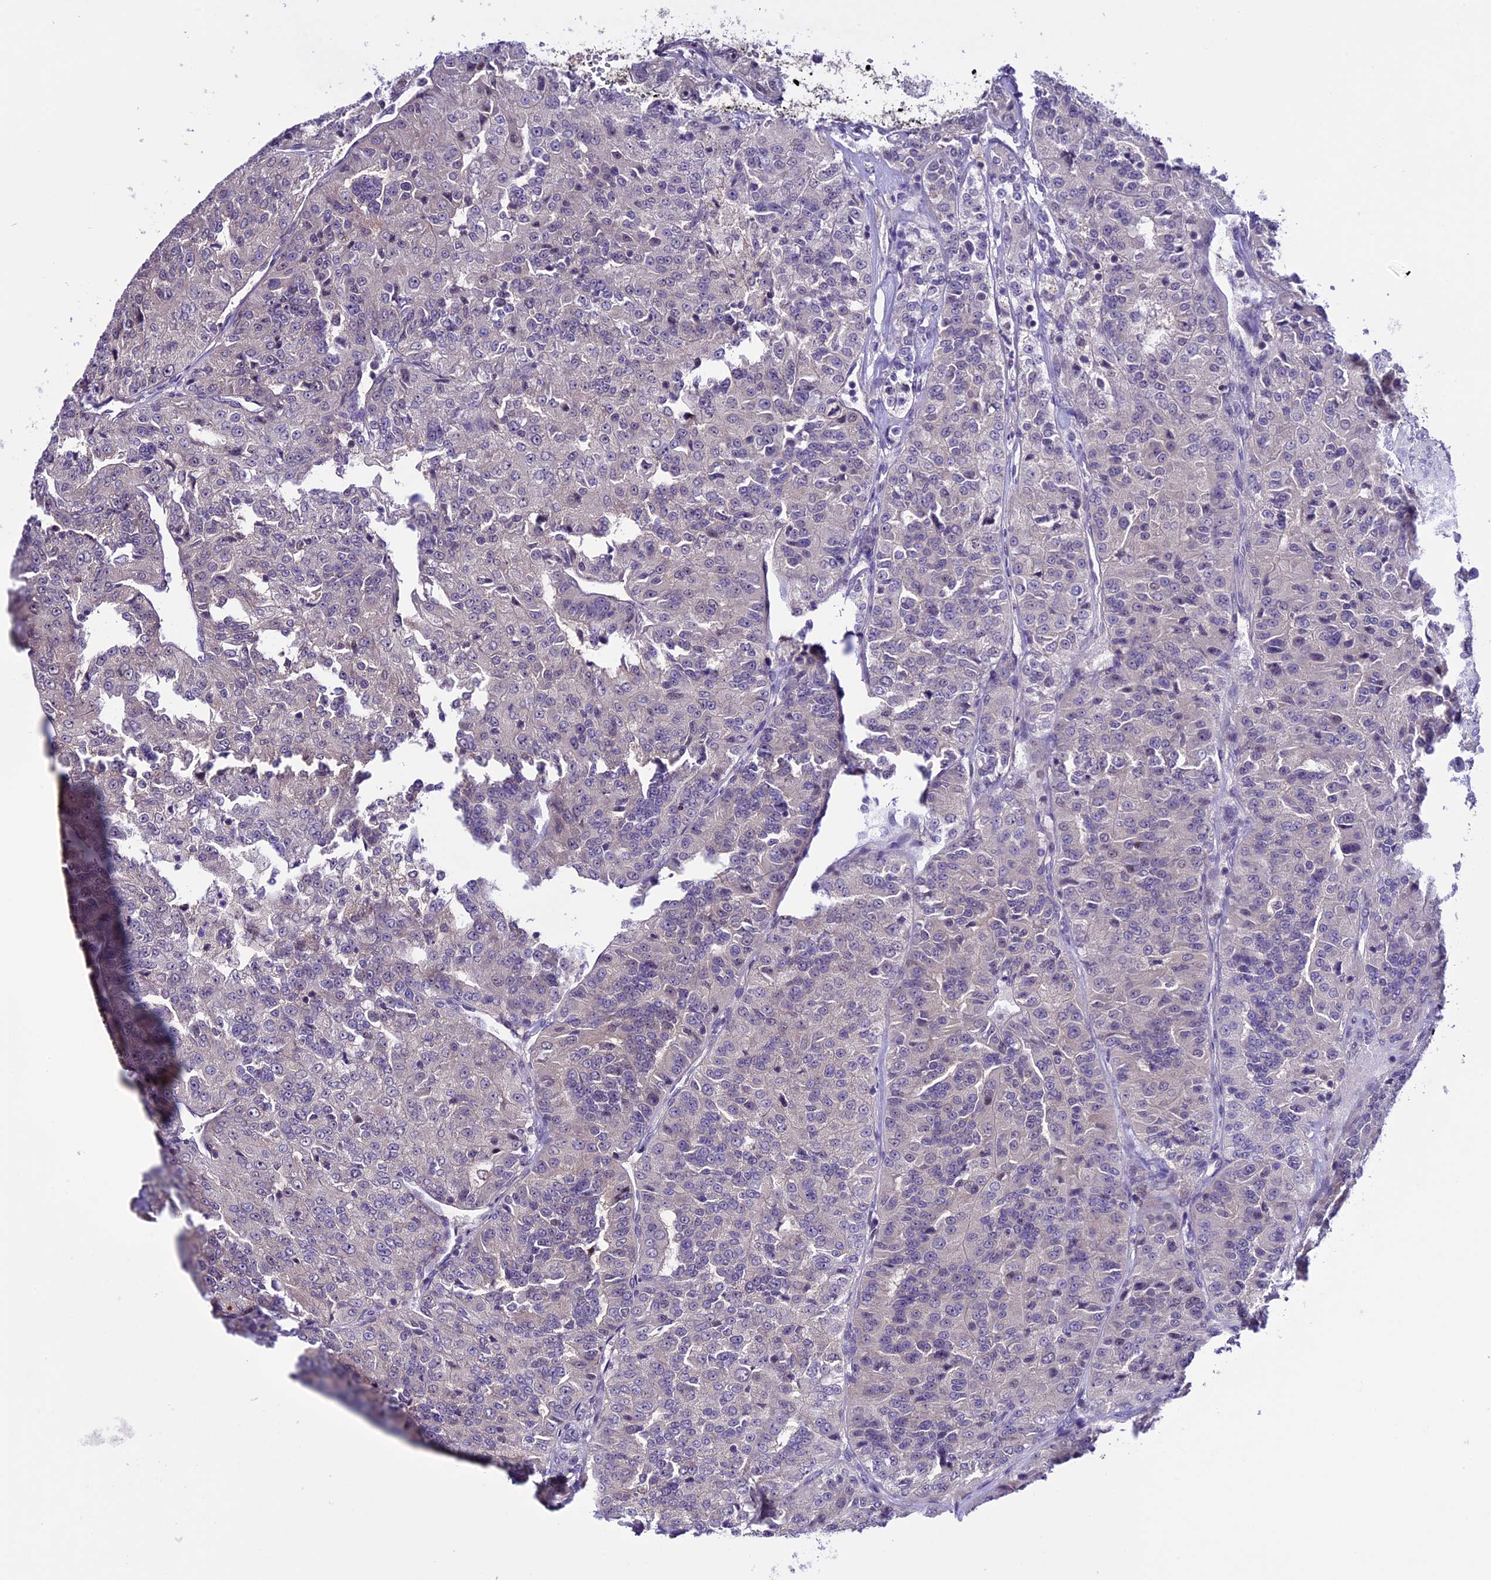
{"staining": {"intensity": "negative", "quantity": "none", "location": "none"}, "tissue": "renal cancer", "cell_type": "Tumor cells", "image_type": "cancer", "snomed": [{"axis": "morphology", "description": "Adenocarcinoma, NOS"}, {"axis": "topography", "description": "Kidney"}], "caption": "This image is of adenocarcinoma (renal) stained with immunohistochemistry (IHC) to label a protein in brown with the nuclei are counter-stained blue. There is no expression in tumor cells. (DAB immunohistochemistry, high magnification).", "gene": "XKR7", "patient": {"sex": "female", "age": 63}}